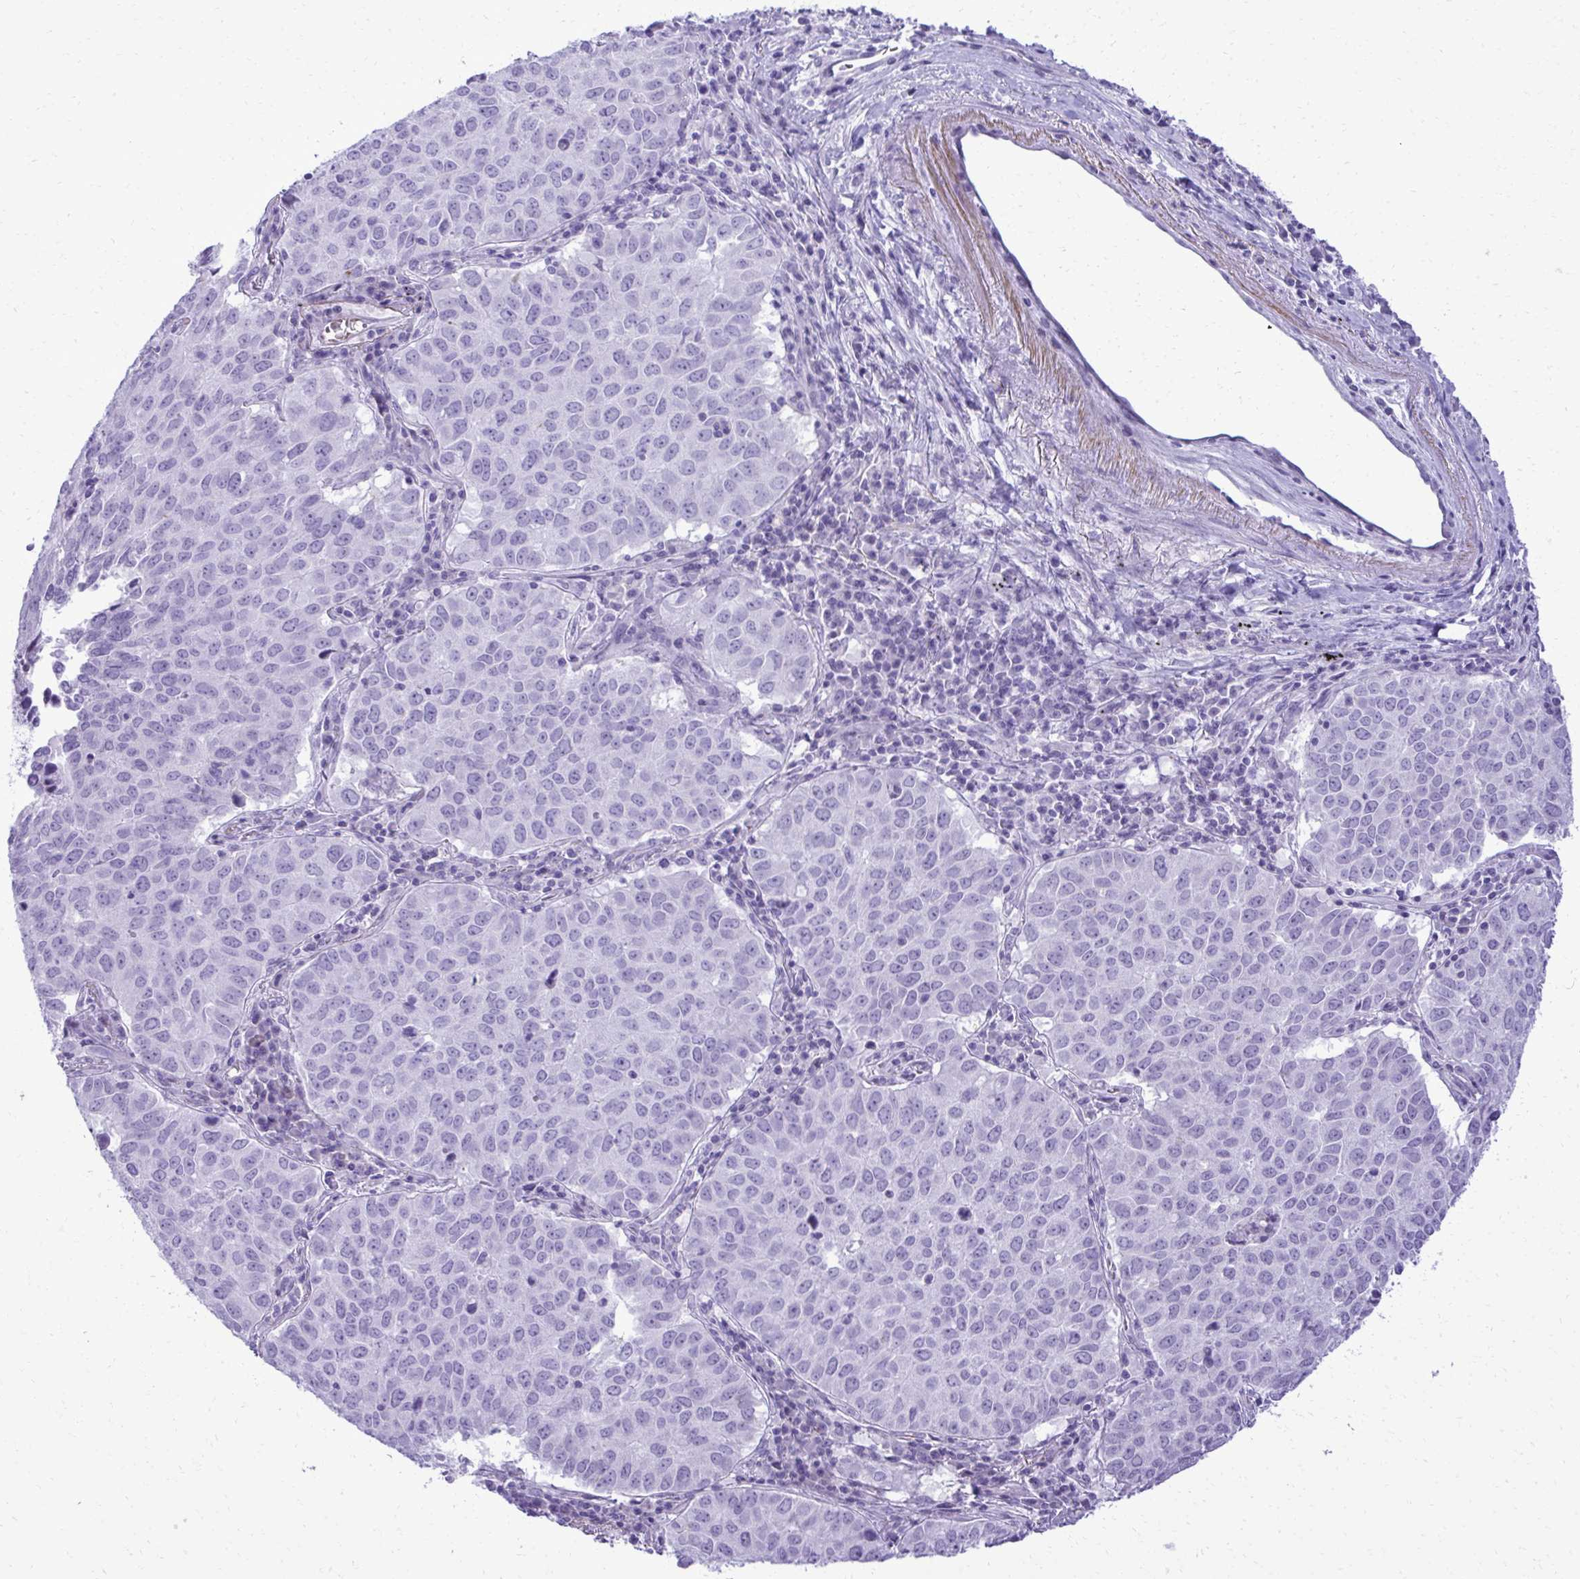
{"staining": {"intensity": "negative", "quantity": "none", "location": "none"}, "tissue": "lung cancer", "cell_type": "Tumor cells", "image_type": "cancer", "snomed": [{"axis": "morphology", "description": "Adenocarcinoma, NOS"}, {"axis": "topography", "description": "Lung"}], "caption": "Lung adenocarcinoma was stained to show a protein in brown. There is no significant expression in tumor cells.", "gene": "PITPNM3", "patient": {"sex": "female", "age": 50}}